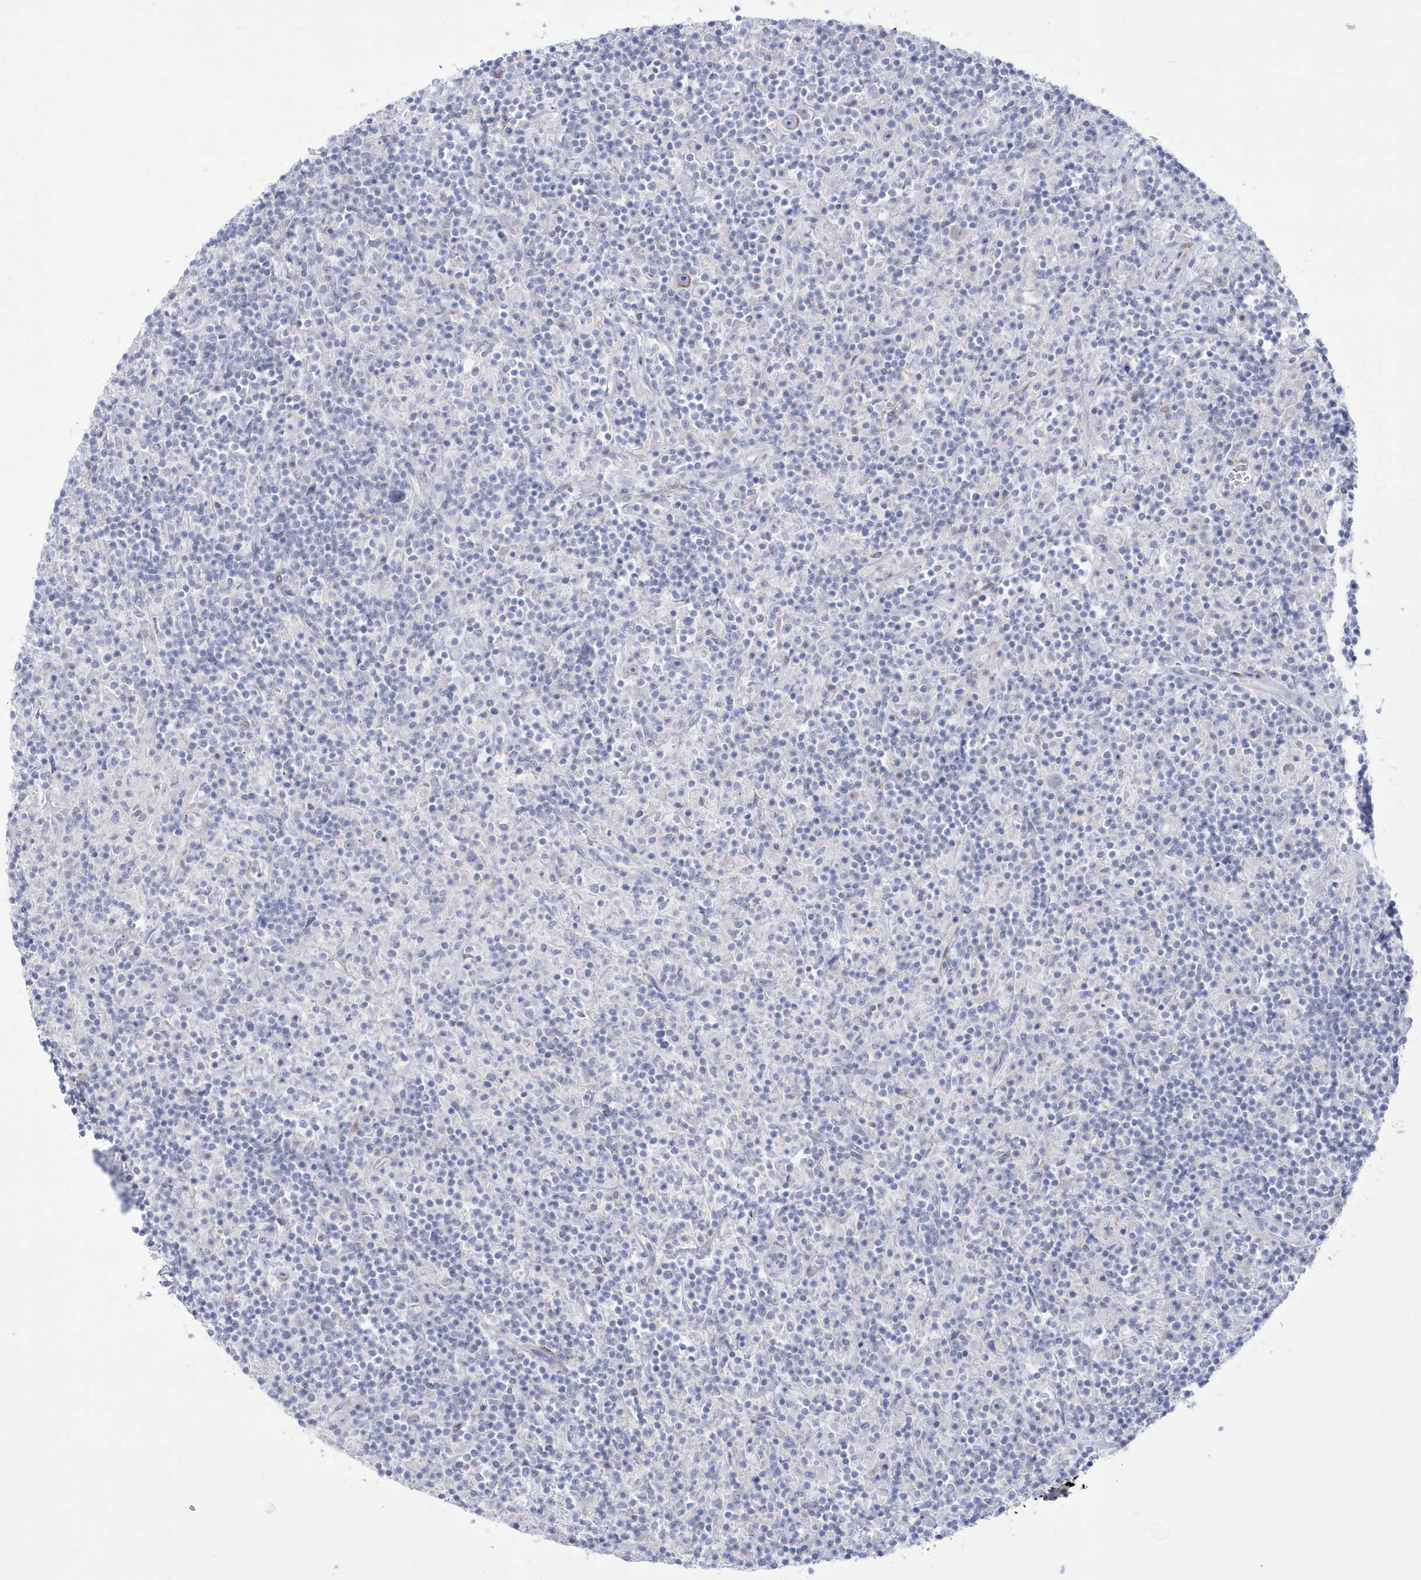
{"staining": {"intensity": "negative", "quantity": "none", "location": "none"}, "tissue": "lymphoma", "cell_type": "Tumor cells", "image_type": "cancer", "snomed": [{"axis": "morphology", "description": "Hodgkin's disease, NOS"}, {"axis": "topography", "description": "Lymph node"}], "caption": "Immunohistochemical staining of Hodgkin's disease displays no significant positivity in tumor cells.", "gene": "WDR27", "patient": {"sex": "male", "age": 70}}